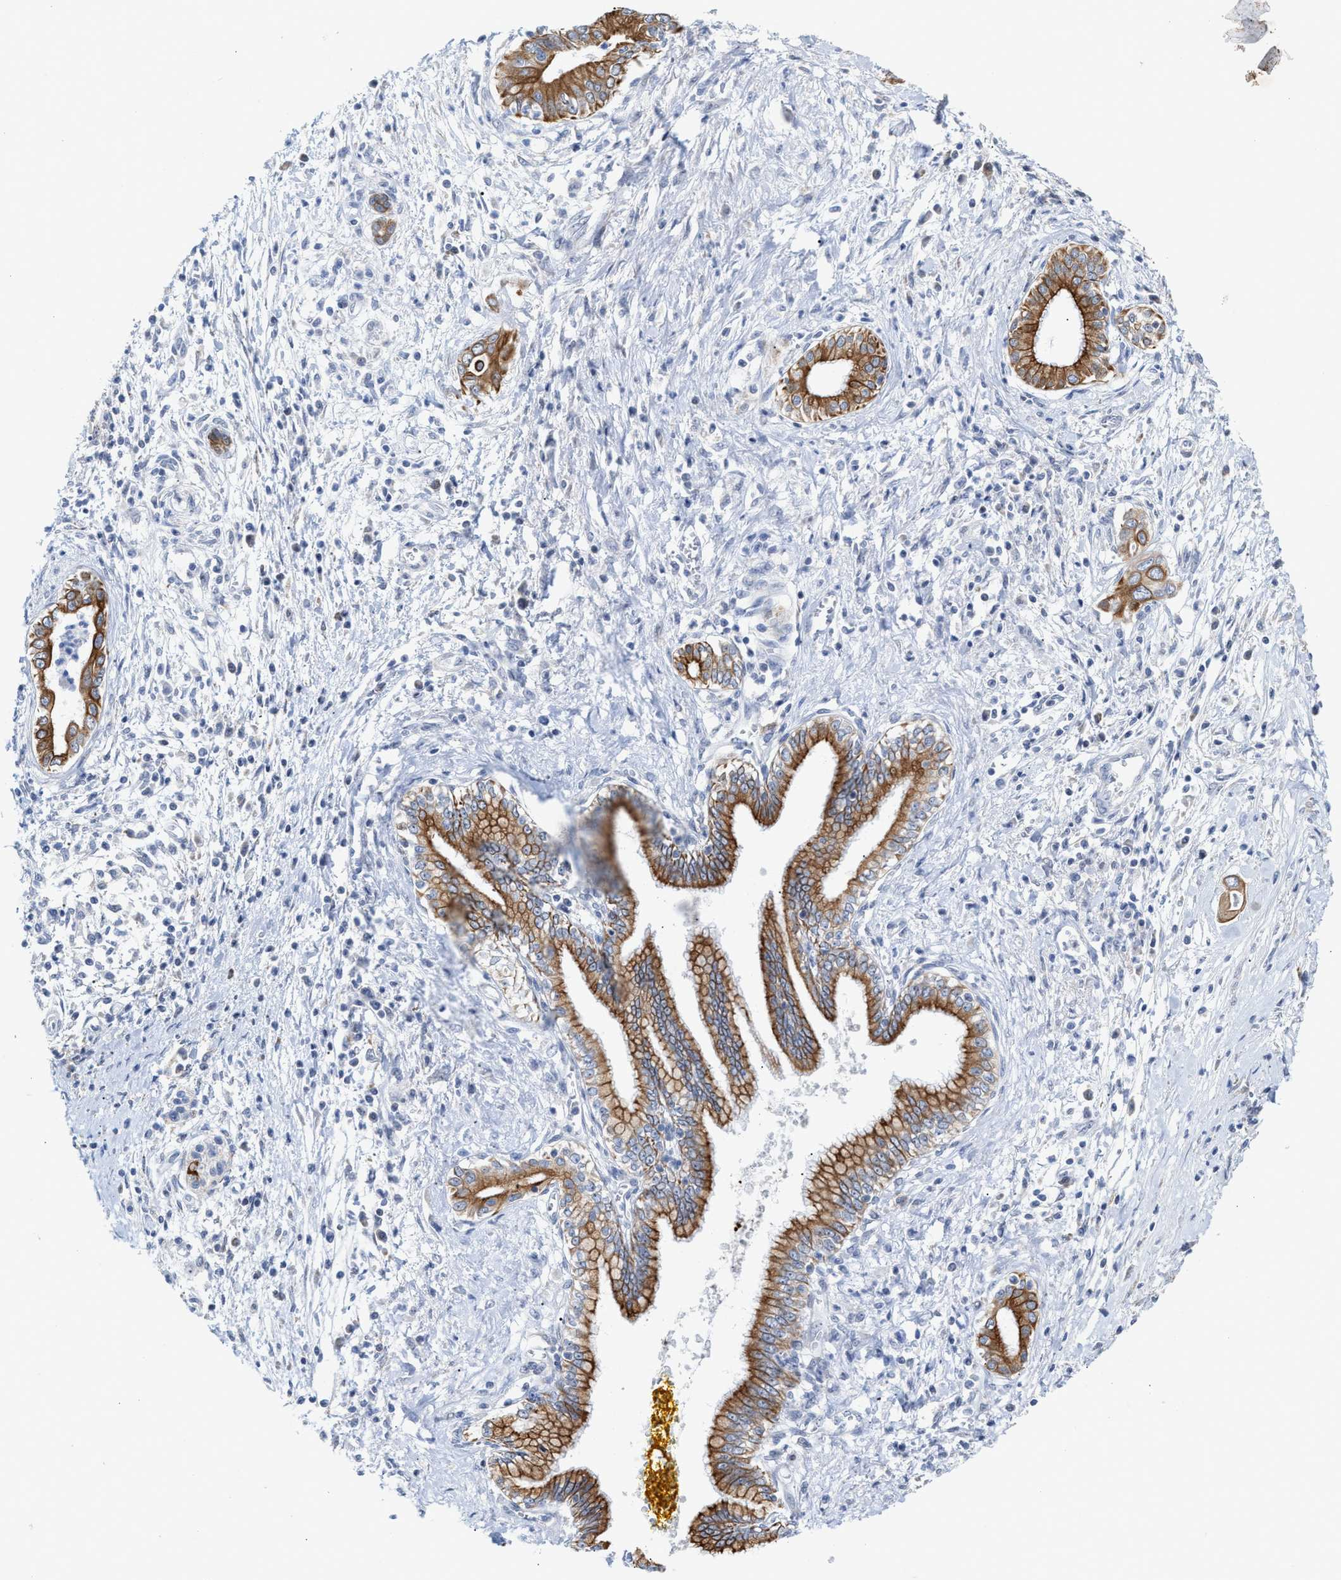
{"staining": {"intensity": "moderate", "quantity": ">75%", "location": "cytoplasmic/membranous"}, "tissue": "pancreatic cancer", "cell_type": "Tumor cells", "image_type": "cancer", "snomed": [{"axis": "morphology", "description": "Adenocarcinoma, NOS"}, {"axis": "topography", "description": "Pancreas"}], "caption": "A micrograph showing moderate cytoplasmic/membranous expression in about >75% of tumor cells in pancreatic cancer (adenocarcinoma), as visualized by brown immunohistochemical staining.", "gene": "JAG1", "patient": {"sex": "male", "age": 58}}